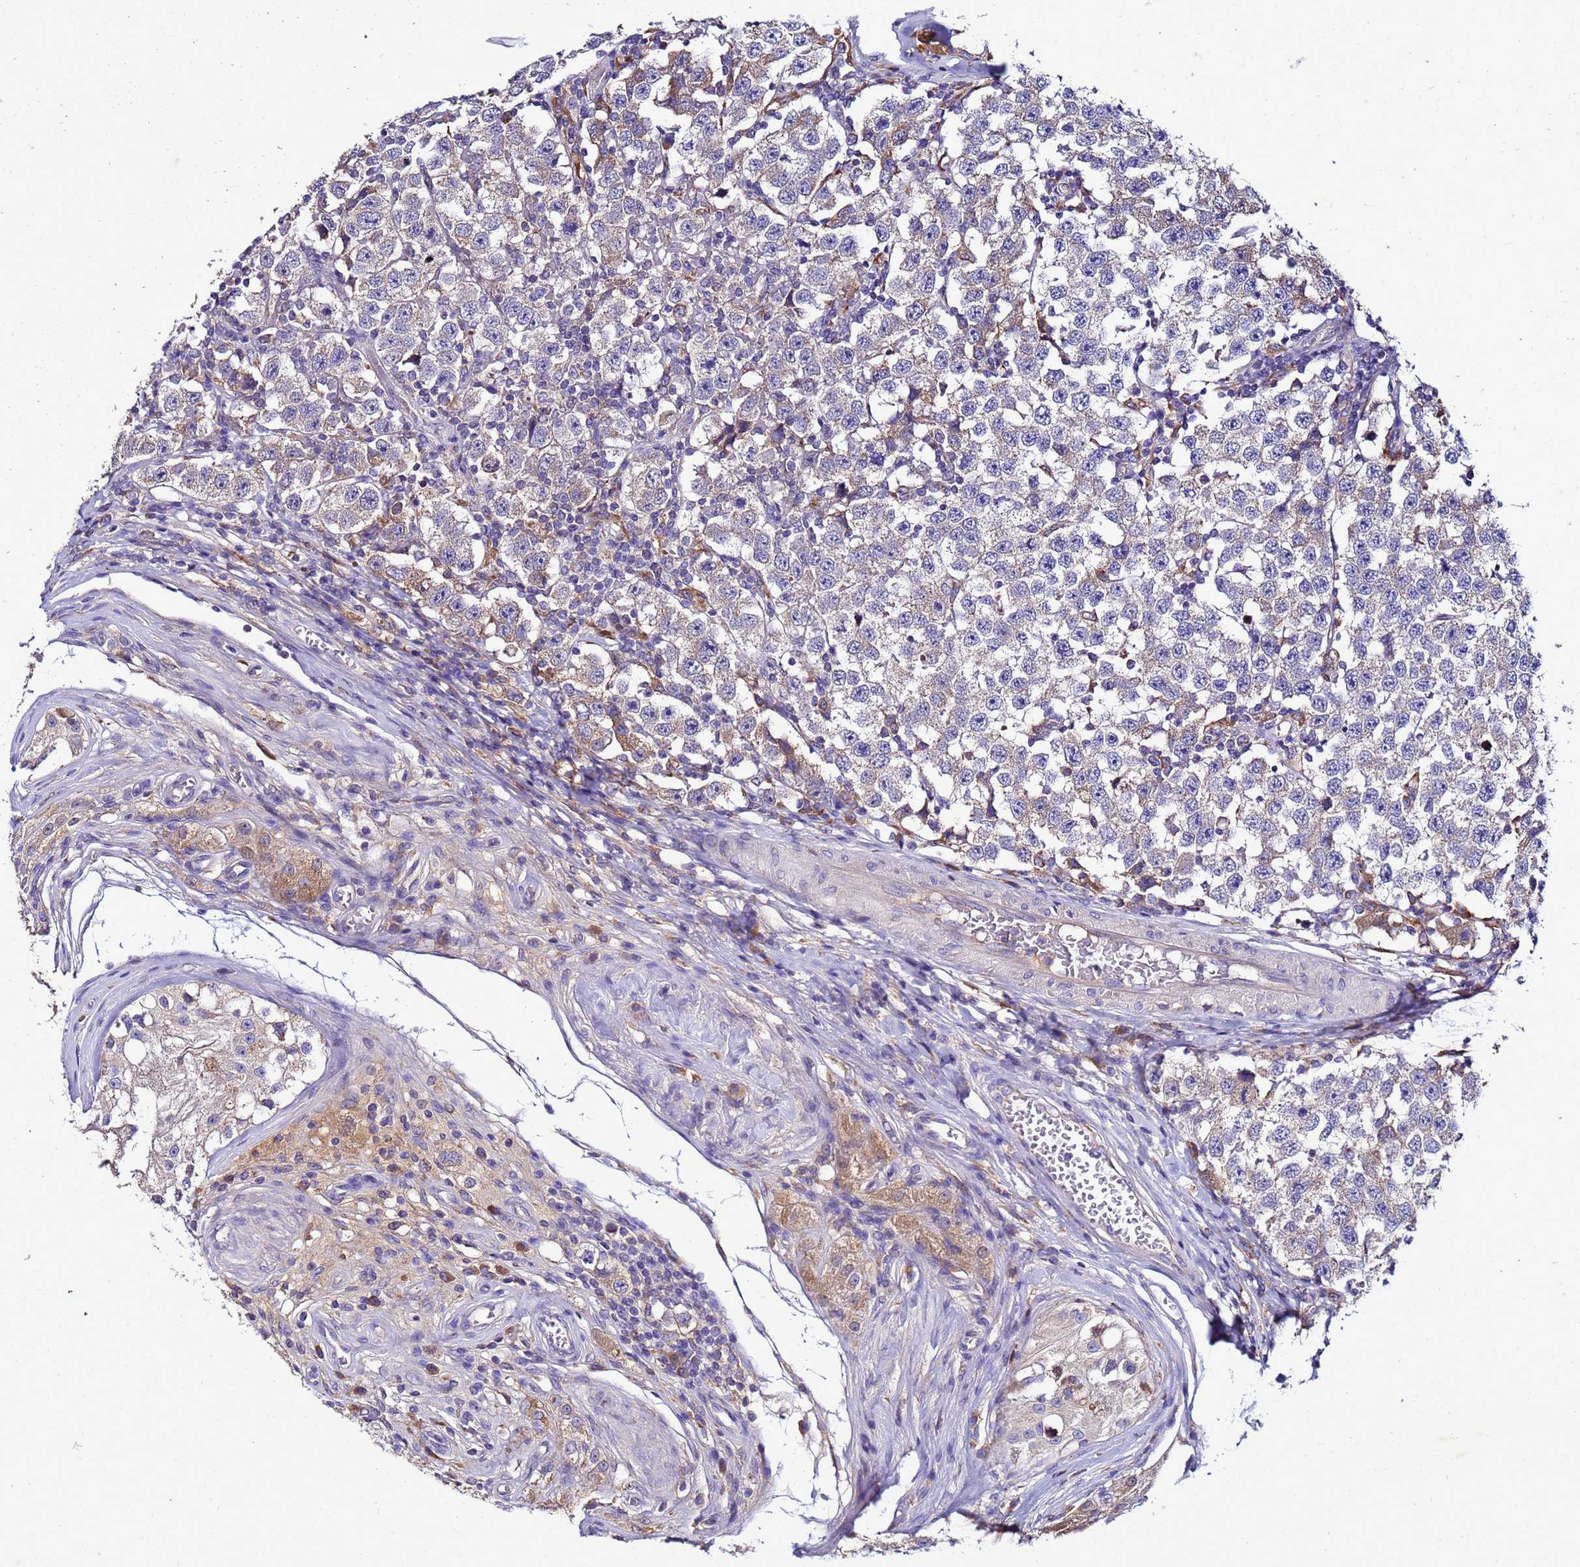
{"staining": {"intensity": "weak", "quantity": "<25%", "location": "cytoplasmic/membranous"}, "tissue": "testis cancer", "cell_type": "Tumor cells", "image_type": "cancer", "snomed": [{"axis": "morphology", "description": "Seminoma, NOS"}, {"axis": "topography", "description": "Testis"}], "caption": "There is no significant positivity in tumor cells of testis seminoma. Brightfield microscopy of immunohistochemistry (IHC) stained with DAB (brown) and hematoxylin (blue), captured at high magnification.", "gene": "ANTKMT", "patient": {"sex": "male", "age": 34}}